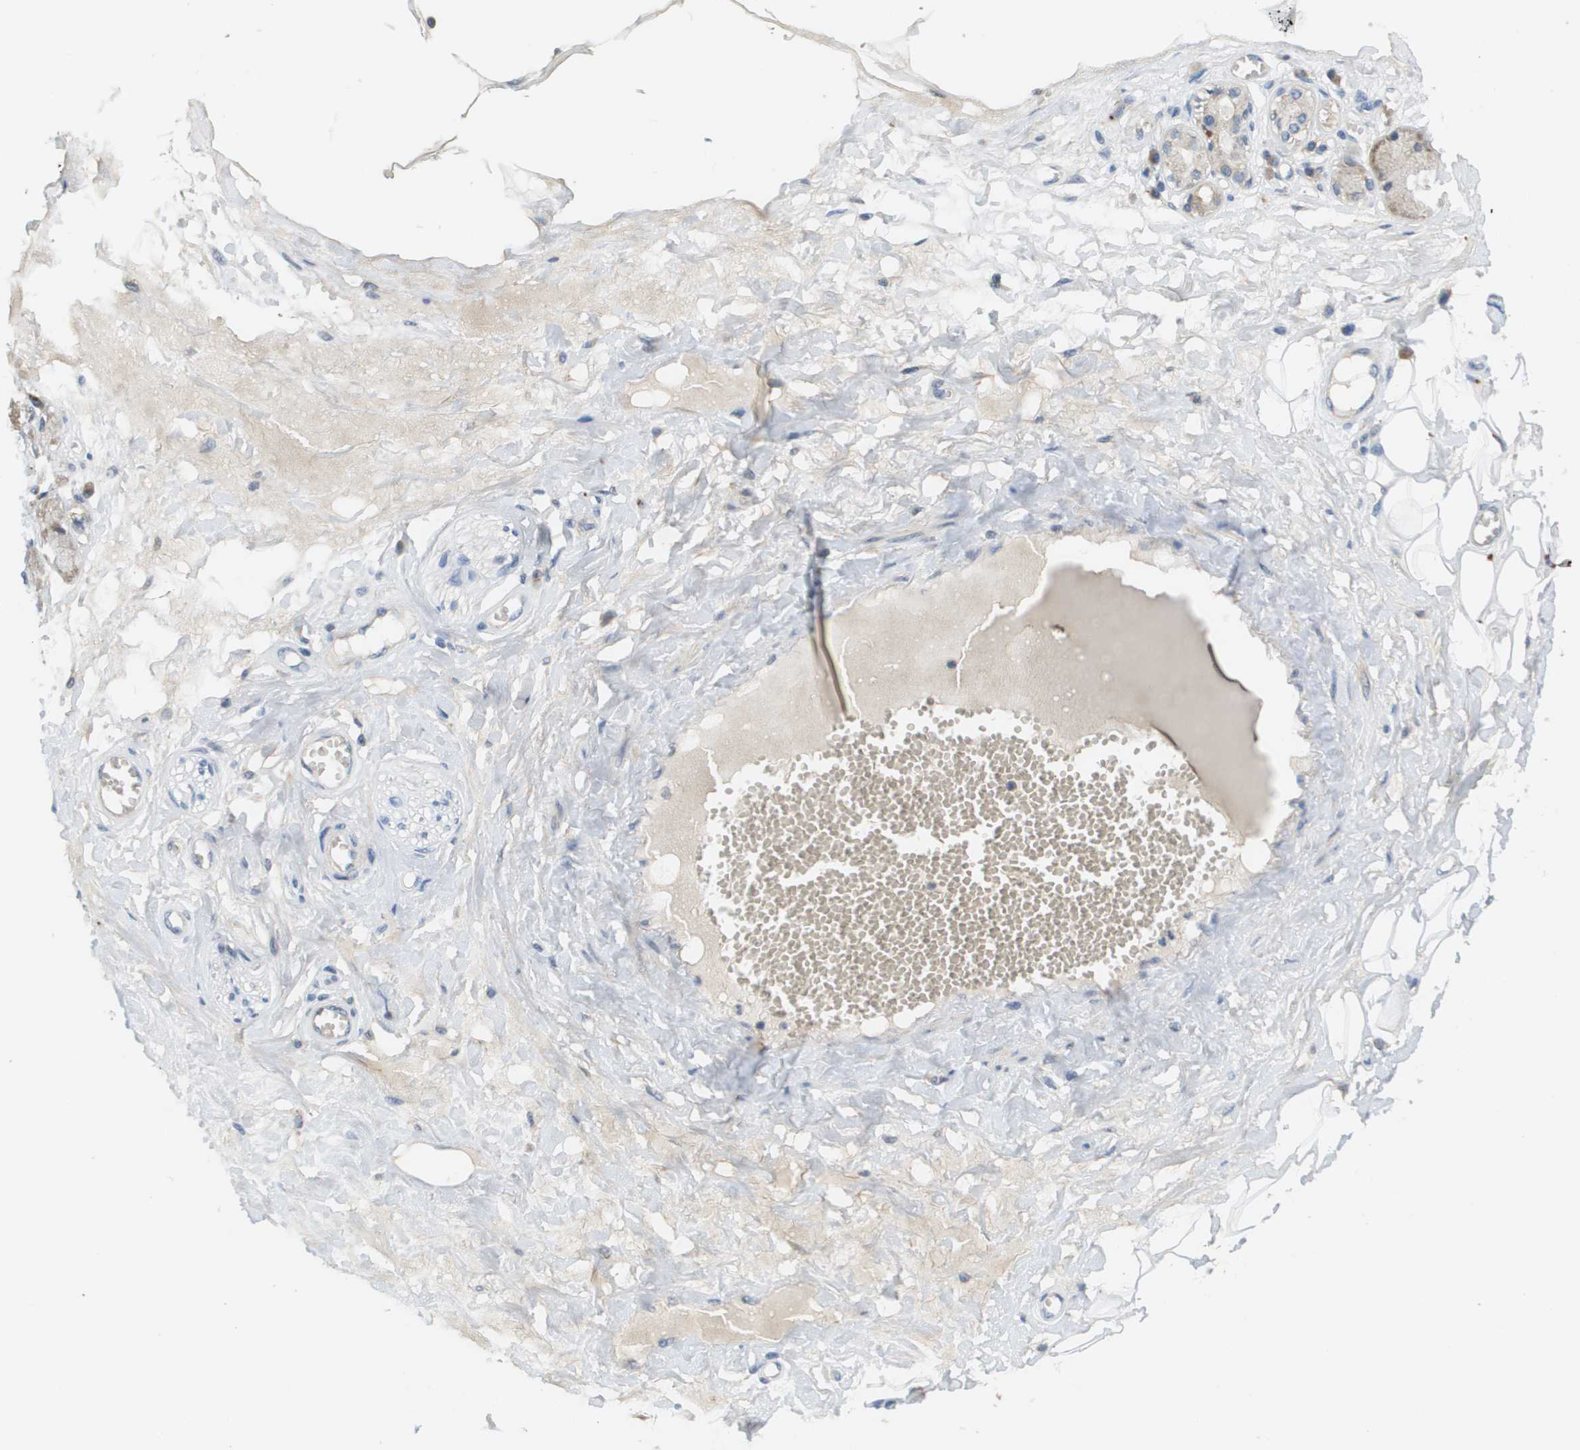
{"staining": {"intensity": "moderate", "quantity": ">75%", "location": "cytoplasmic/membranous"}, "tissue": "adipose tissue", "cell_type": "Adipocytes", "image_type": "normal", "snomed": [{"axis": "morphology", "description": "Normal tissue, NOS"}, {"axis": "morphology", "description": "Inflammation, NOS"}, {"axis": "topography", "description": "Salivary gland"}, {"axis": "topography", "description": "Peripheral nerve tissue"}], "caption": "Protein analysis of benign adipose tissue demonstrates moderate cytoplasmic/membranous expression in about >75% of adipocytes.", "gene": "SLC25A20", "patient": {"sex": "female", "age": 75}}